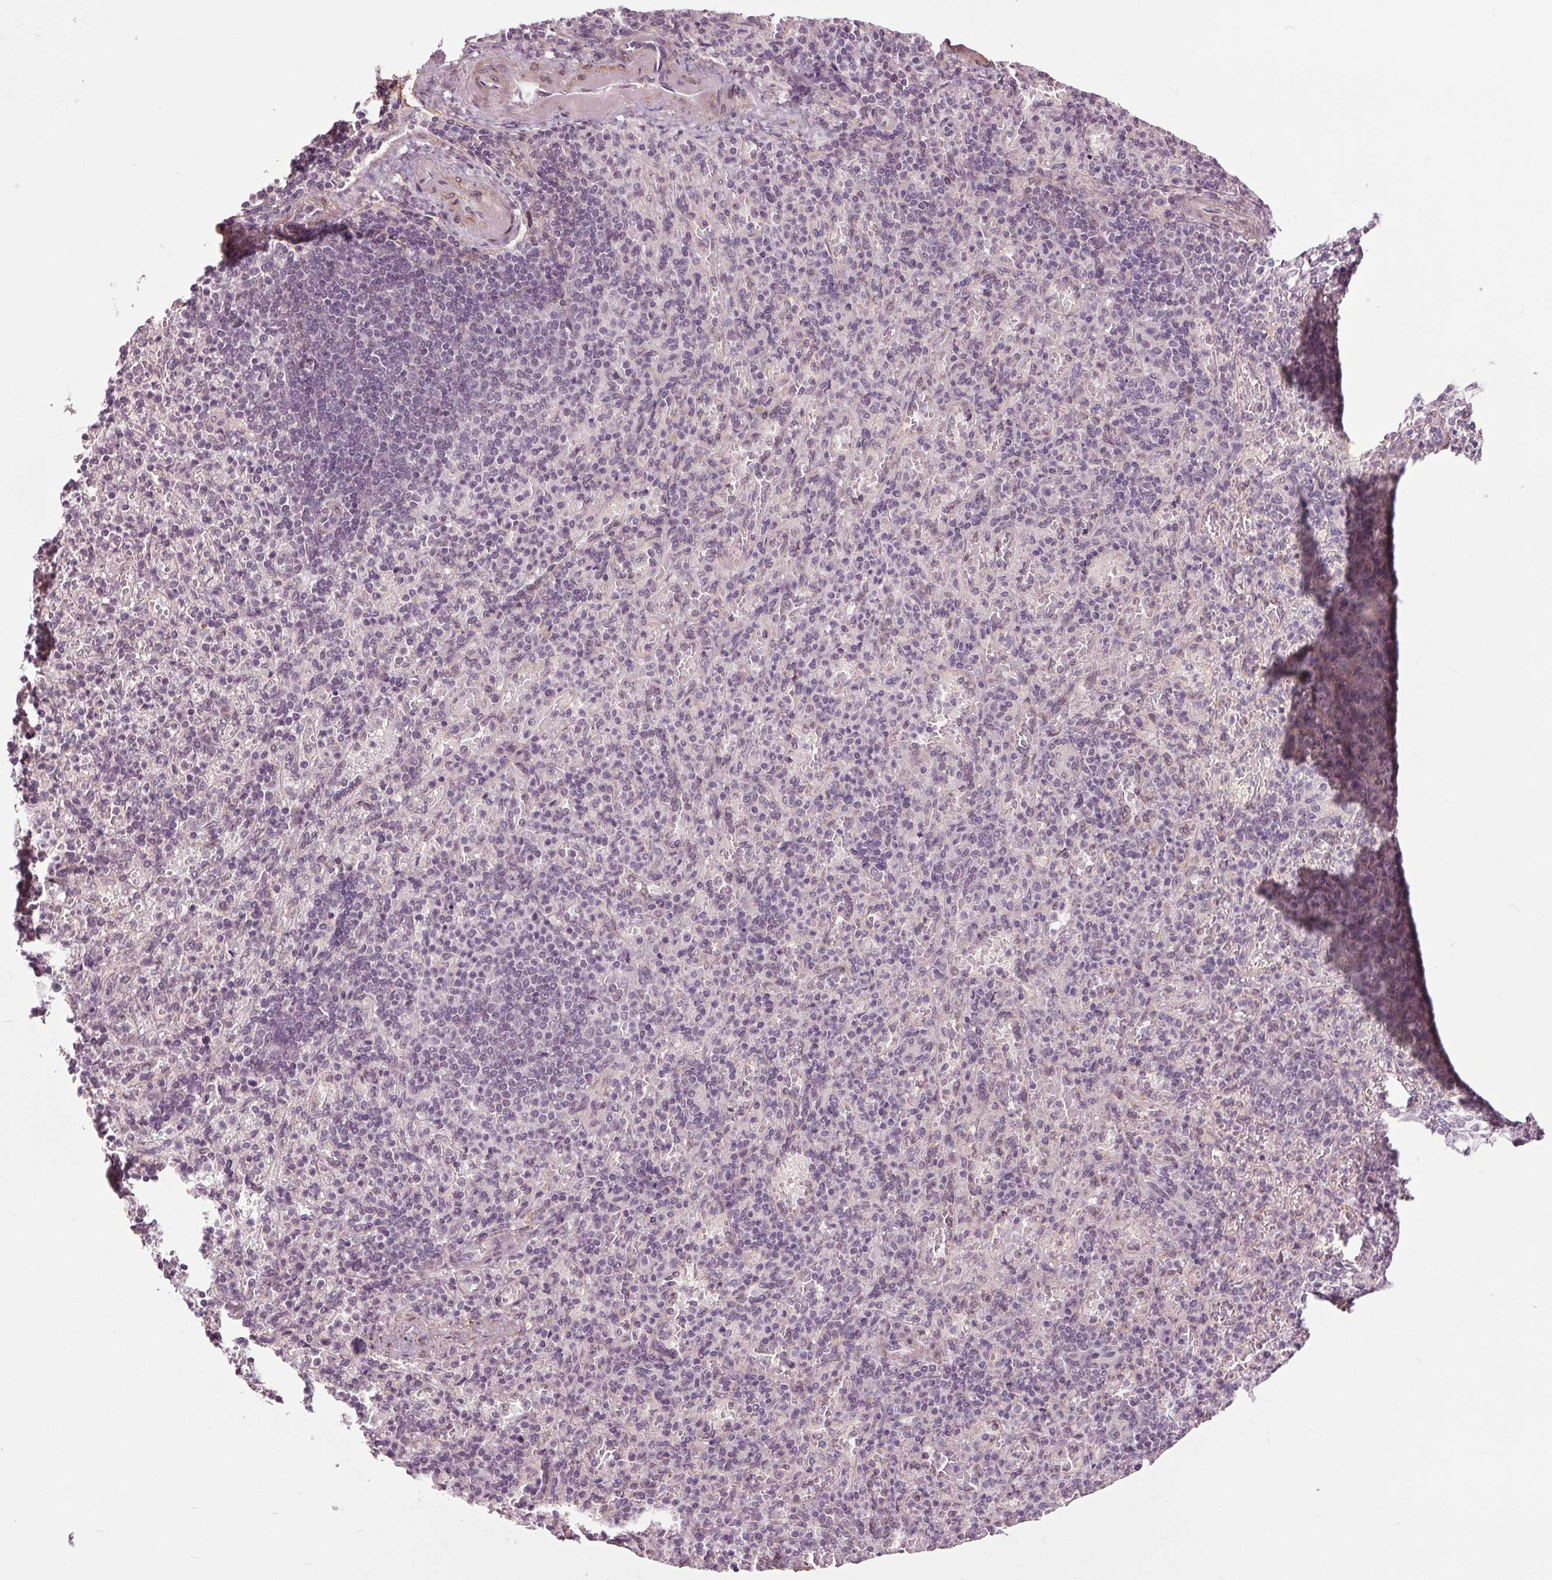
{"staining": {"intensity": "negative", "quantity": "none", "location": "none"}, "tissue": "spleen", "cell_type": "Cells in red pulp", "image_type": "normal", "snomed": [{"axis": "morphology", "description": "Normal tissue, NOS"}, {"axis": "topography", "description": "Spleen"}], "caption": "Immunohistochemical staining of unremarkable human spleen displays no significant expression in cells in red pulp.", "gene": "HAUS5", "patient": {"sex": "female", "age": 74}}